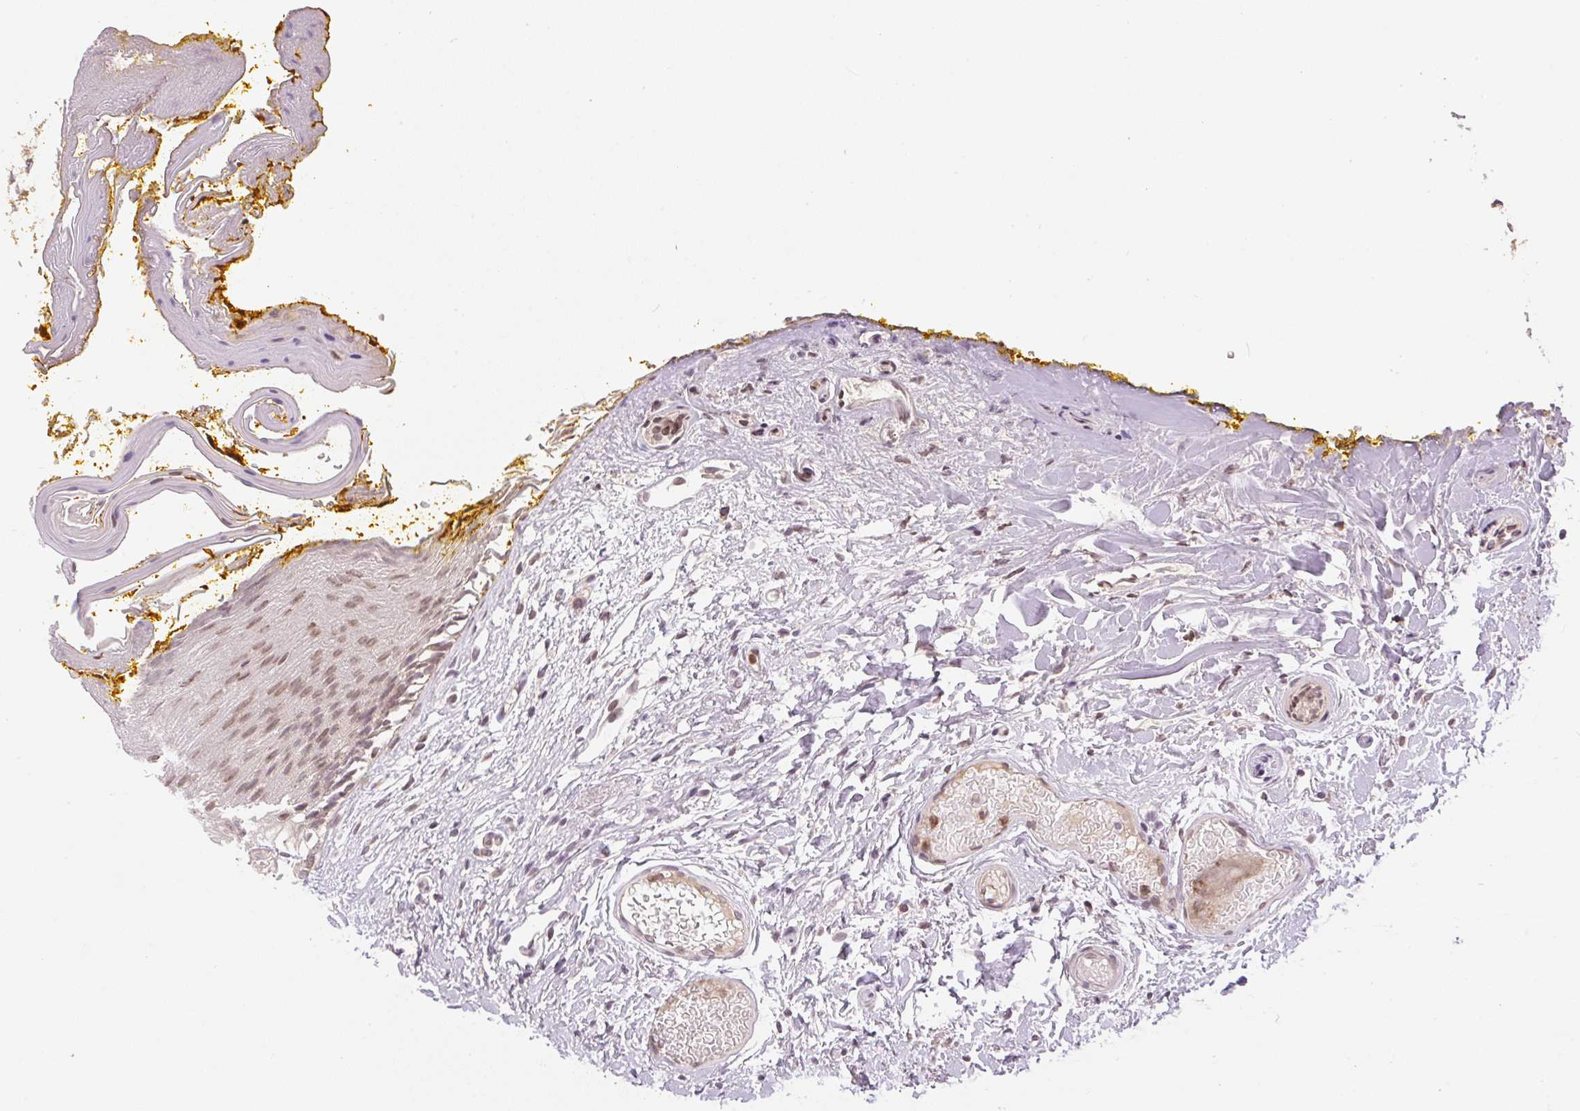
{"staining": {"intensity": "moderate", "quantity": ">75%", "location": "nuclear"}, "tissue": "oral mucosa", "cell_type": "Squamous epithelial cells", "image_type": "normal", "snomed": [{"axis": "morphology", "description": "Normal tissue, NOS"}, {"axis": "topography", "description": "Oral tissue"}, {"axis": "topography", "description": "Tounge, NOS"}], "caption": "This micrograph shows immunohistochemistry staining of unremarkable oral mucosa, with medium moderate nuclear positivity in about >75% of squamous epithelial cells.", "gene": "SGF29", "patient": {"sex": "female", "age": 60}}